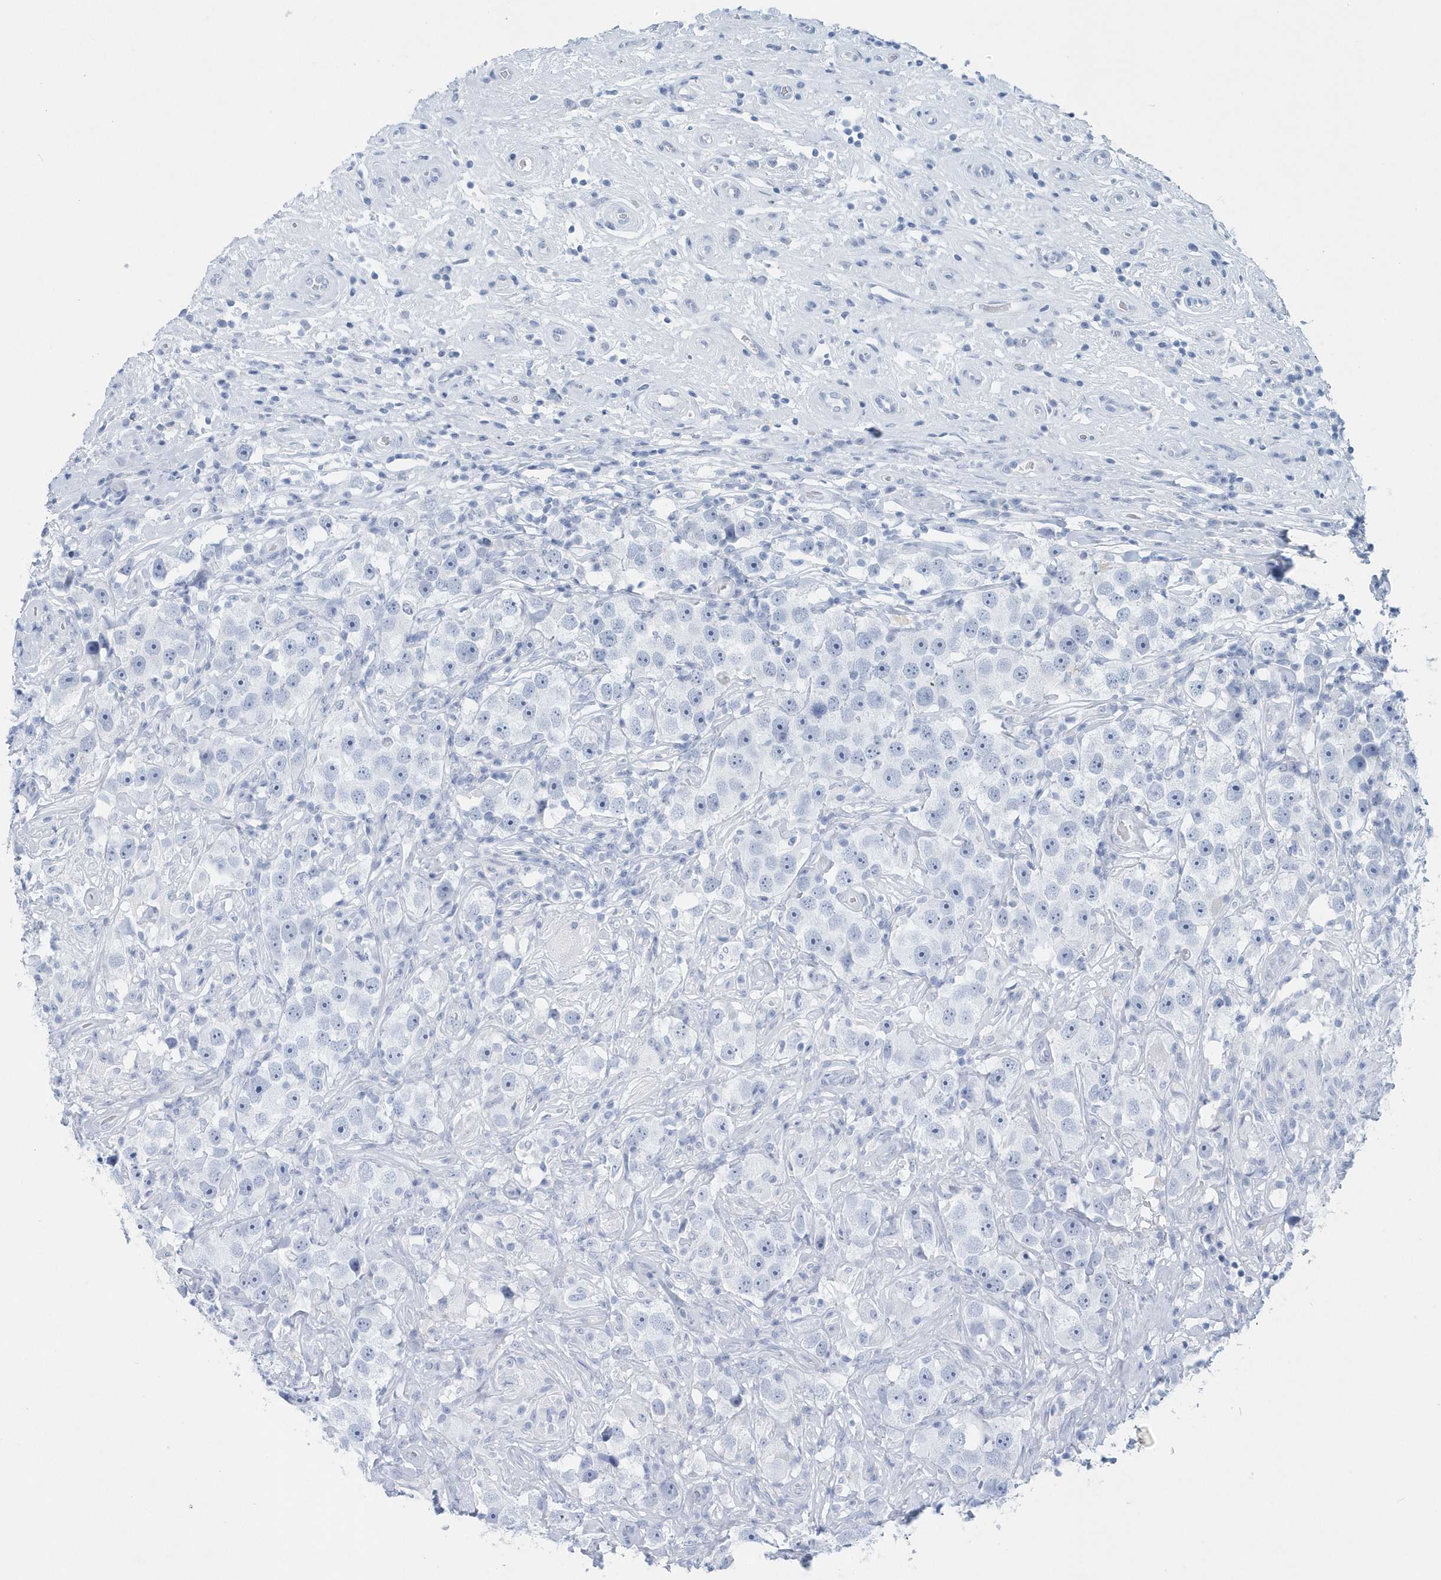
{"staining": {"intensity": "negative", "quantity": "none", "location": "none"}, "tissue": "testis cancer", "cell_type": "Tumor cells", "image_type": "cancer", "snomed": [{"axis": "morphology", "description": "Seminoma, NOS"}, {"axis": "topography", "description": "Testis"}], "caption": "Immunohistochemistry of testis seminoma shows no positivity in tumor cells. Nuclei are stained in blue.", "gene": "PTPRO", "patient": {"sex": "male", "age": 49}}